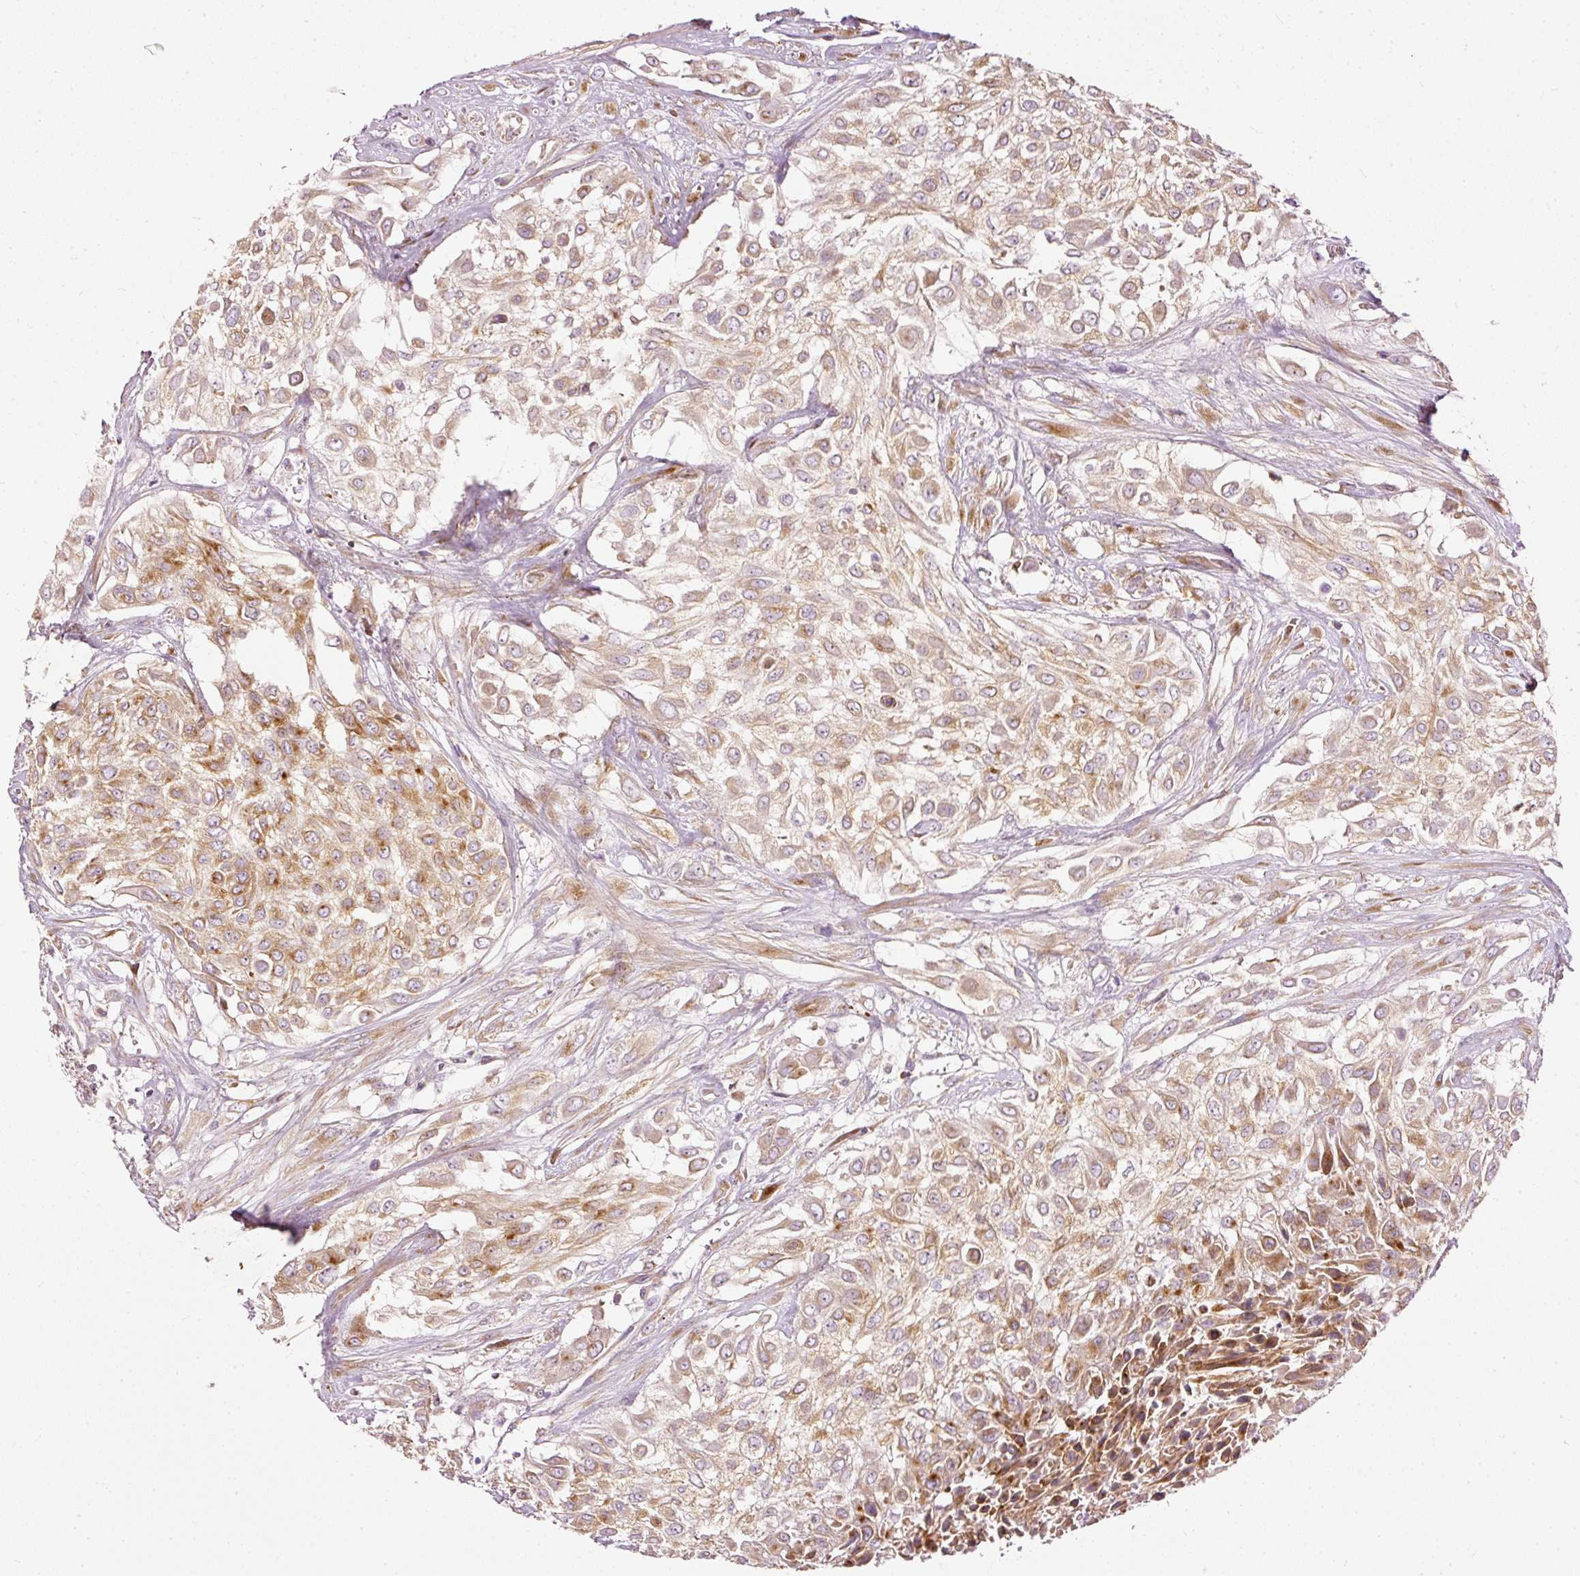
{"staining": {"intensity": "moderate", "quantity": ">75%", "location": "cytoplasmic/membranous"}, "tissue": "urothelial cancer", "cell_type": "Tumor cells", "image_type": "cancer", "snomed": [{"axis": "morphology", "description": "Urothelial carcinoma, High grade"}, {"axis": "topography", "description": "Urinary bladder"}], "caption": "Immunohistochemical staining of human urothelial carcinoma (high-grade) exhibits moderate cytoplasmic/membranous protein staining in approximately >75% of tumor cells. (Stains: DAB in brown, nuclei in blue, Microscopy: brightfield microscopy at high magnification).", "gene": "PAQR9", "patient": {"sex": "male", "age": 57}}